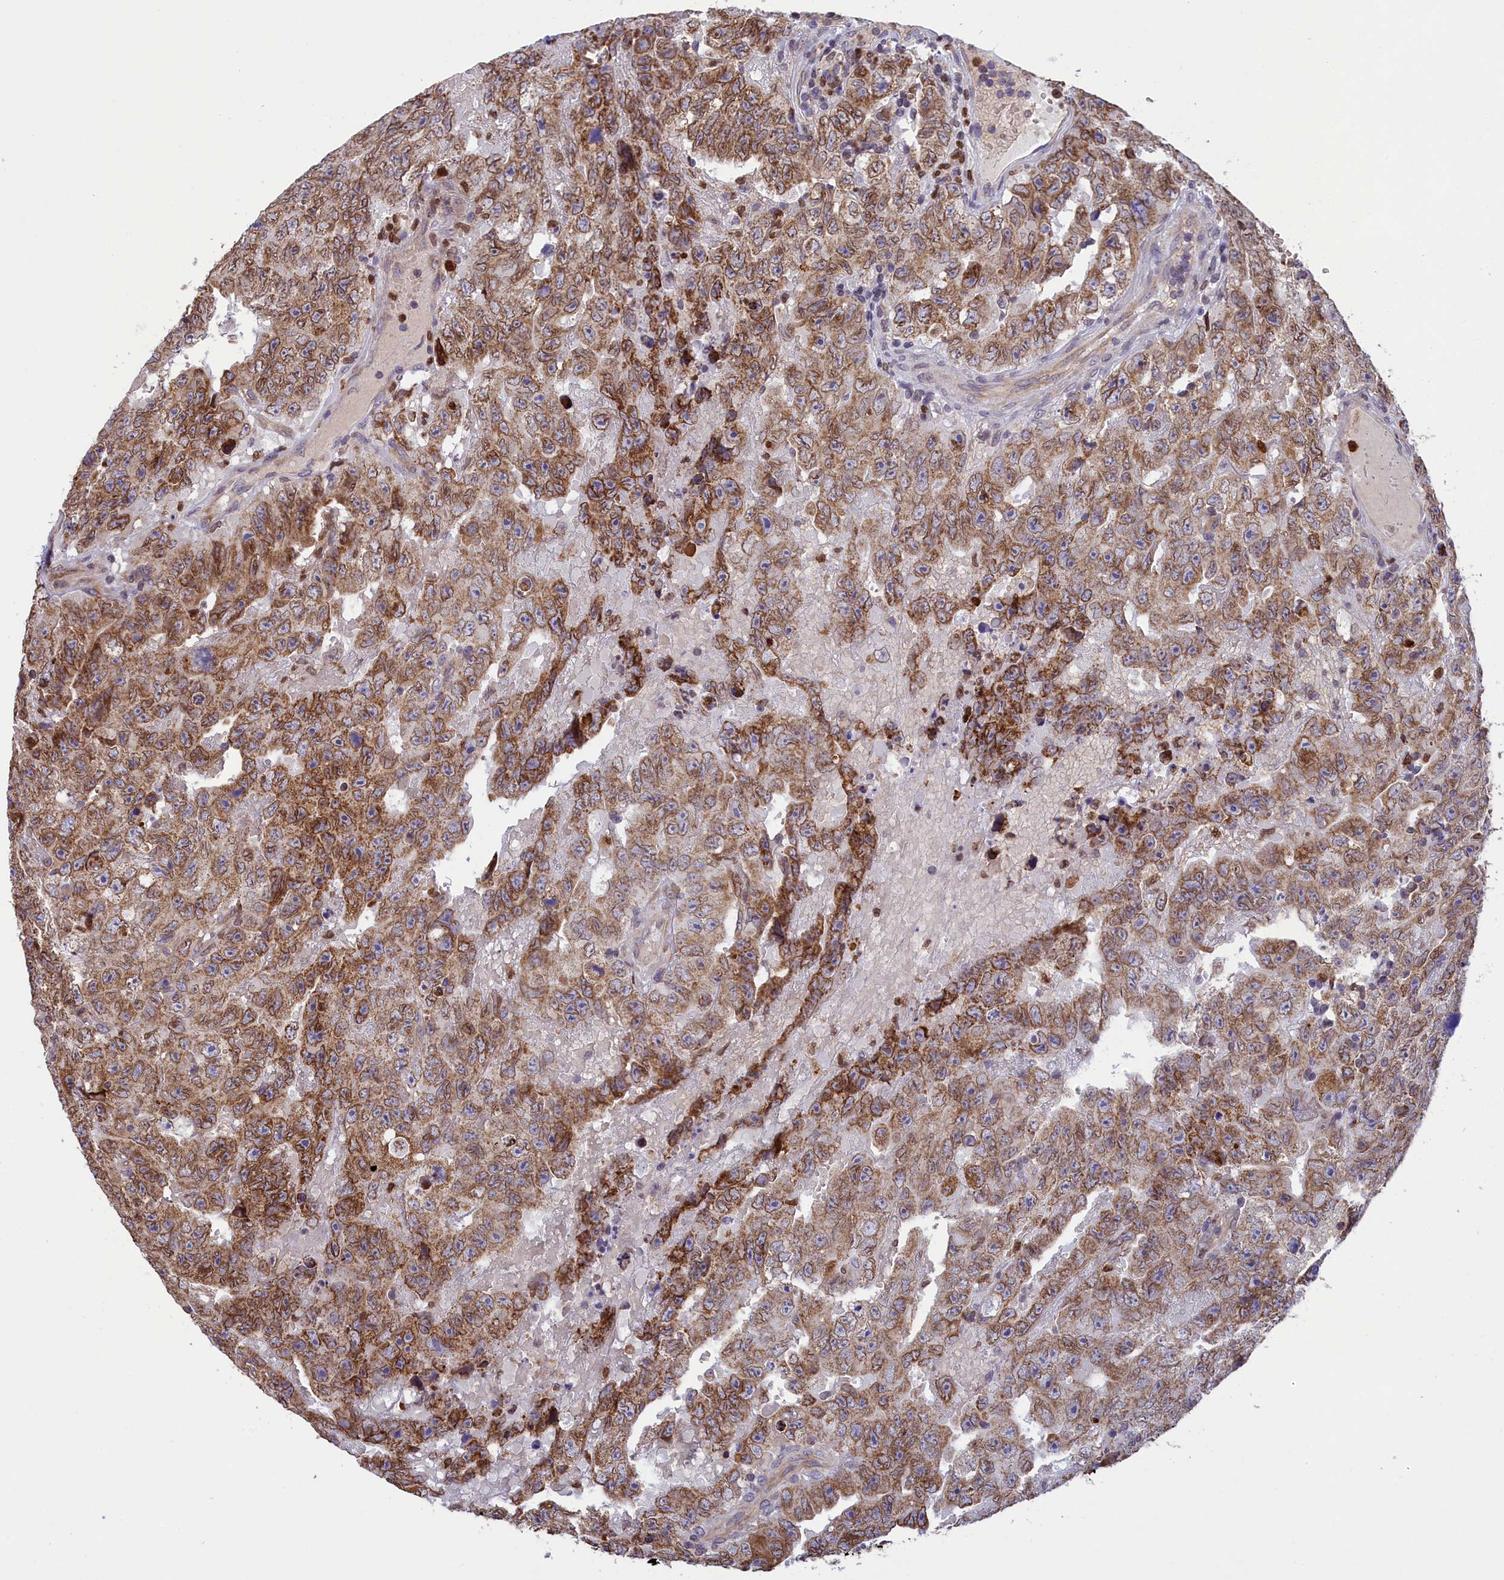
{"staining": {"intensity": "moderate", "quantity": ">75%", "location": "cytoplasmic/membranous"}, "tissue": "testis cancer", "cell_type": "Tumor cells", "image_type": "cancer", "snomed": [{"axis": "morphology", "description": "Carcinoma, Embryonal, NOS"}, {"axis": "topography", "description": "Testis"}], "caption": "Testis cancer was stained to show a protein in brown. There is medium levels of moderate cytoplasmic/membranous staining in about >75% of tumor cells.", "gene": "PKHD1L1", "patient": {"sex": "male", "age": 45}}